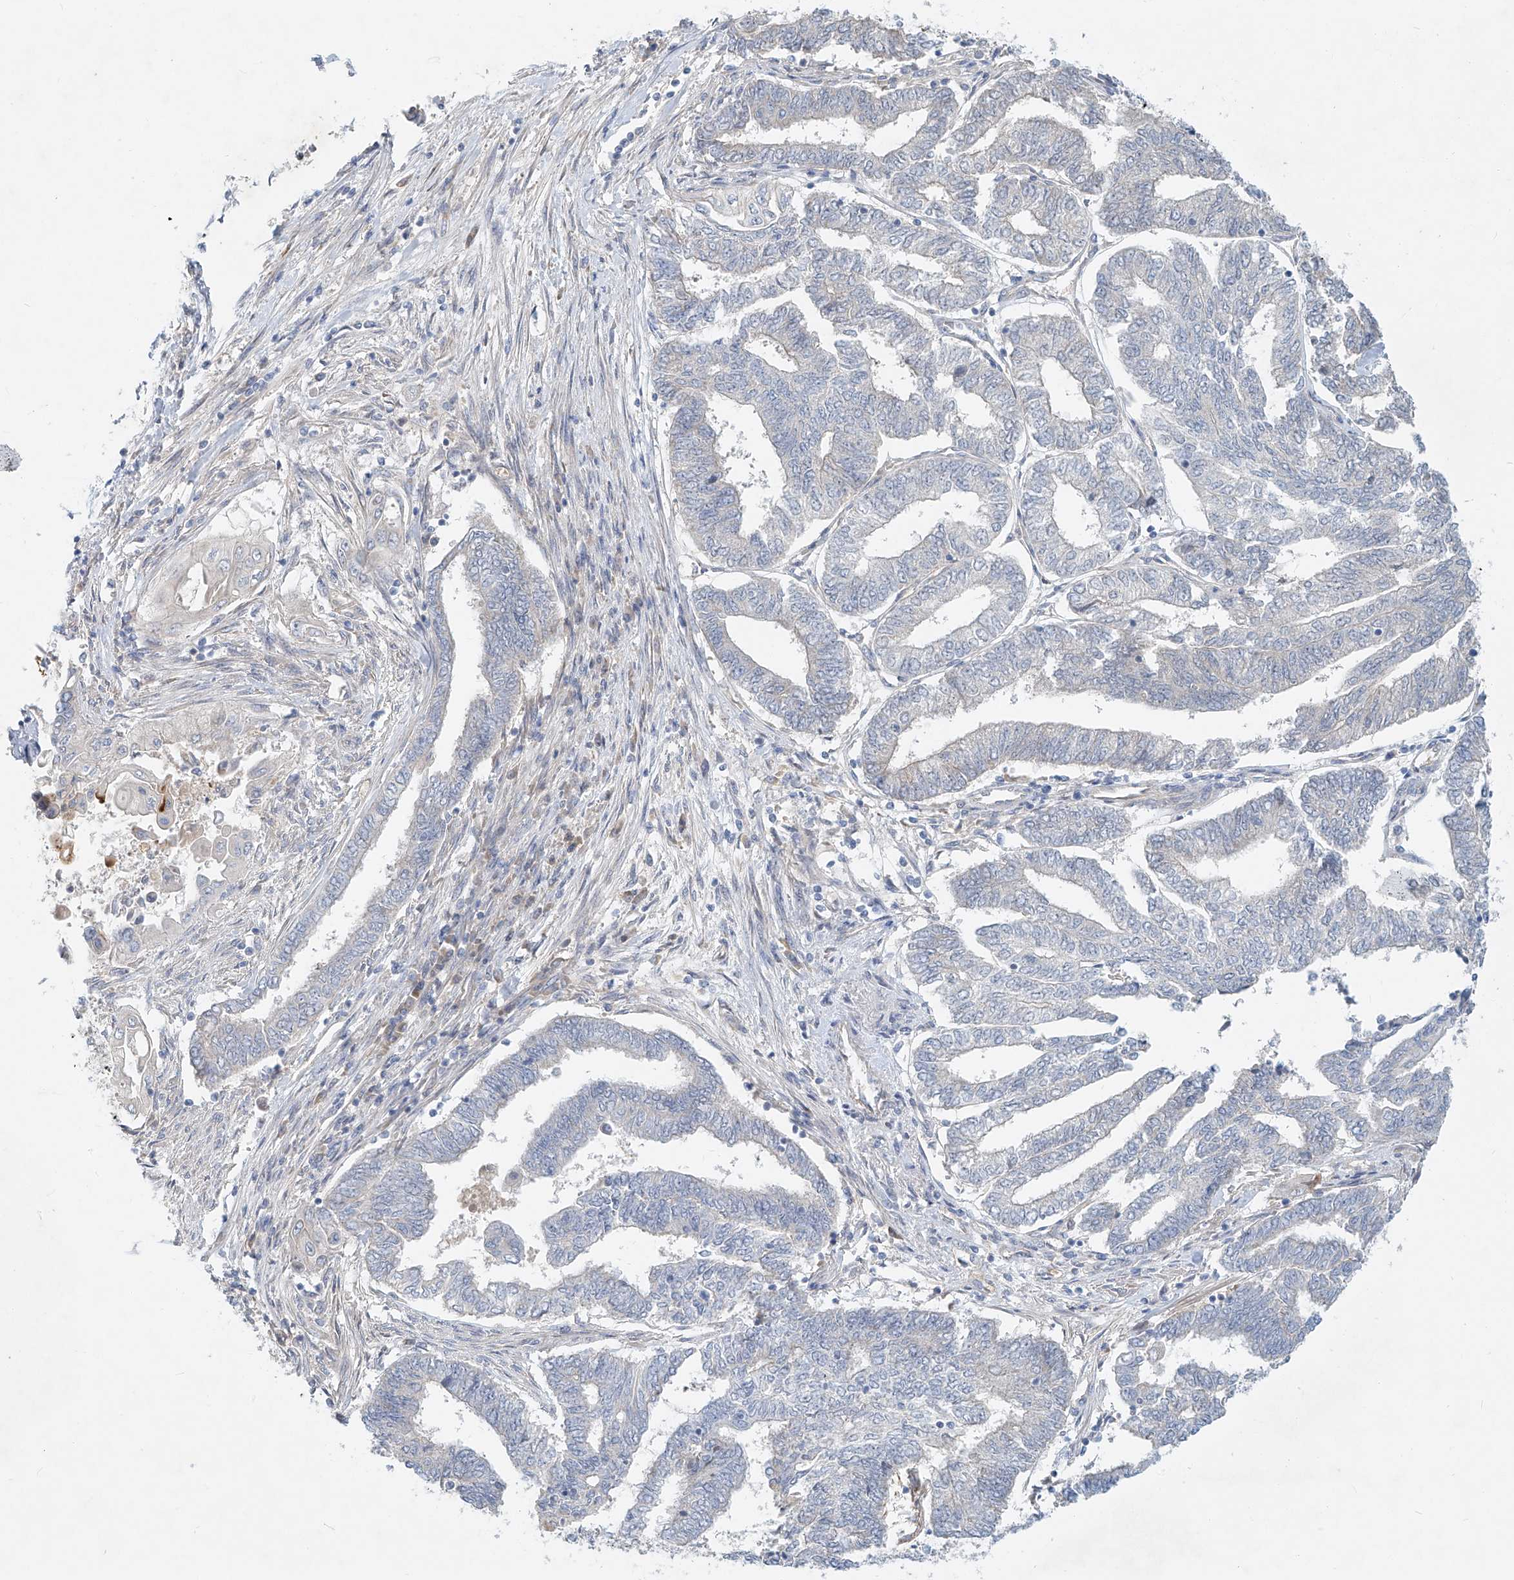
{"staining": {"intensity": "negative", "quantity": "none", "location": "none"}, "tissue": "endometrial cancer", "cell_type": "Tumor cells", "image_type": "cancer", "snomed": [{"axis": "morphology", "description": "Adenocarcinoma, NOS"}, {"axis": "topography", "description": "Uterus"}, {"axis": "topography", "description": "Endometrium"}], "caption": "This is a histopathology image of immunohistochemistry staining of endometrial adenocarcinoma, which shows no staining in tumor cells. (Stains: DAB IHC with hematoxylin counter stain, Microscopy: brightfield microscopy at high magnification).", "gene": "SYTL3", "patient": {"sex": "female", "age": 70}}